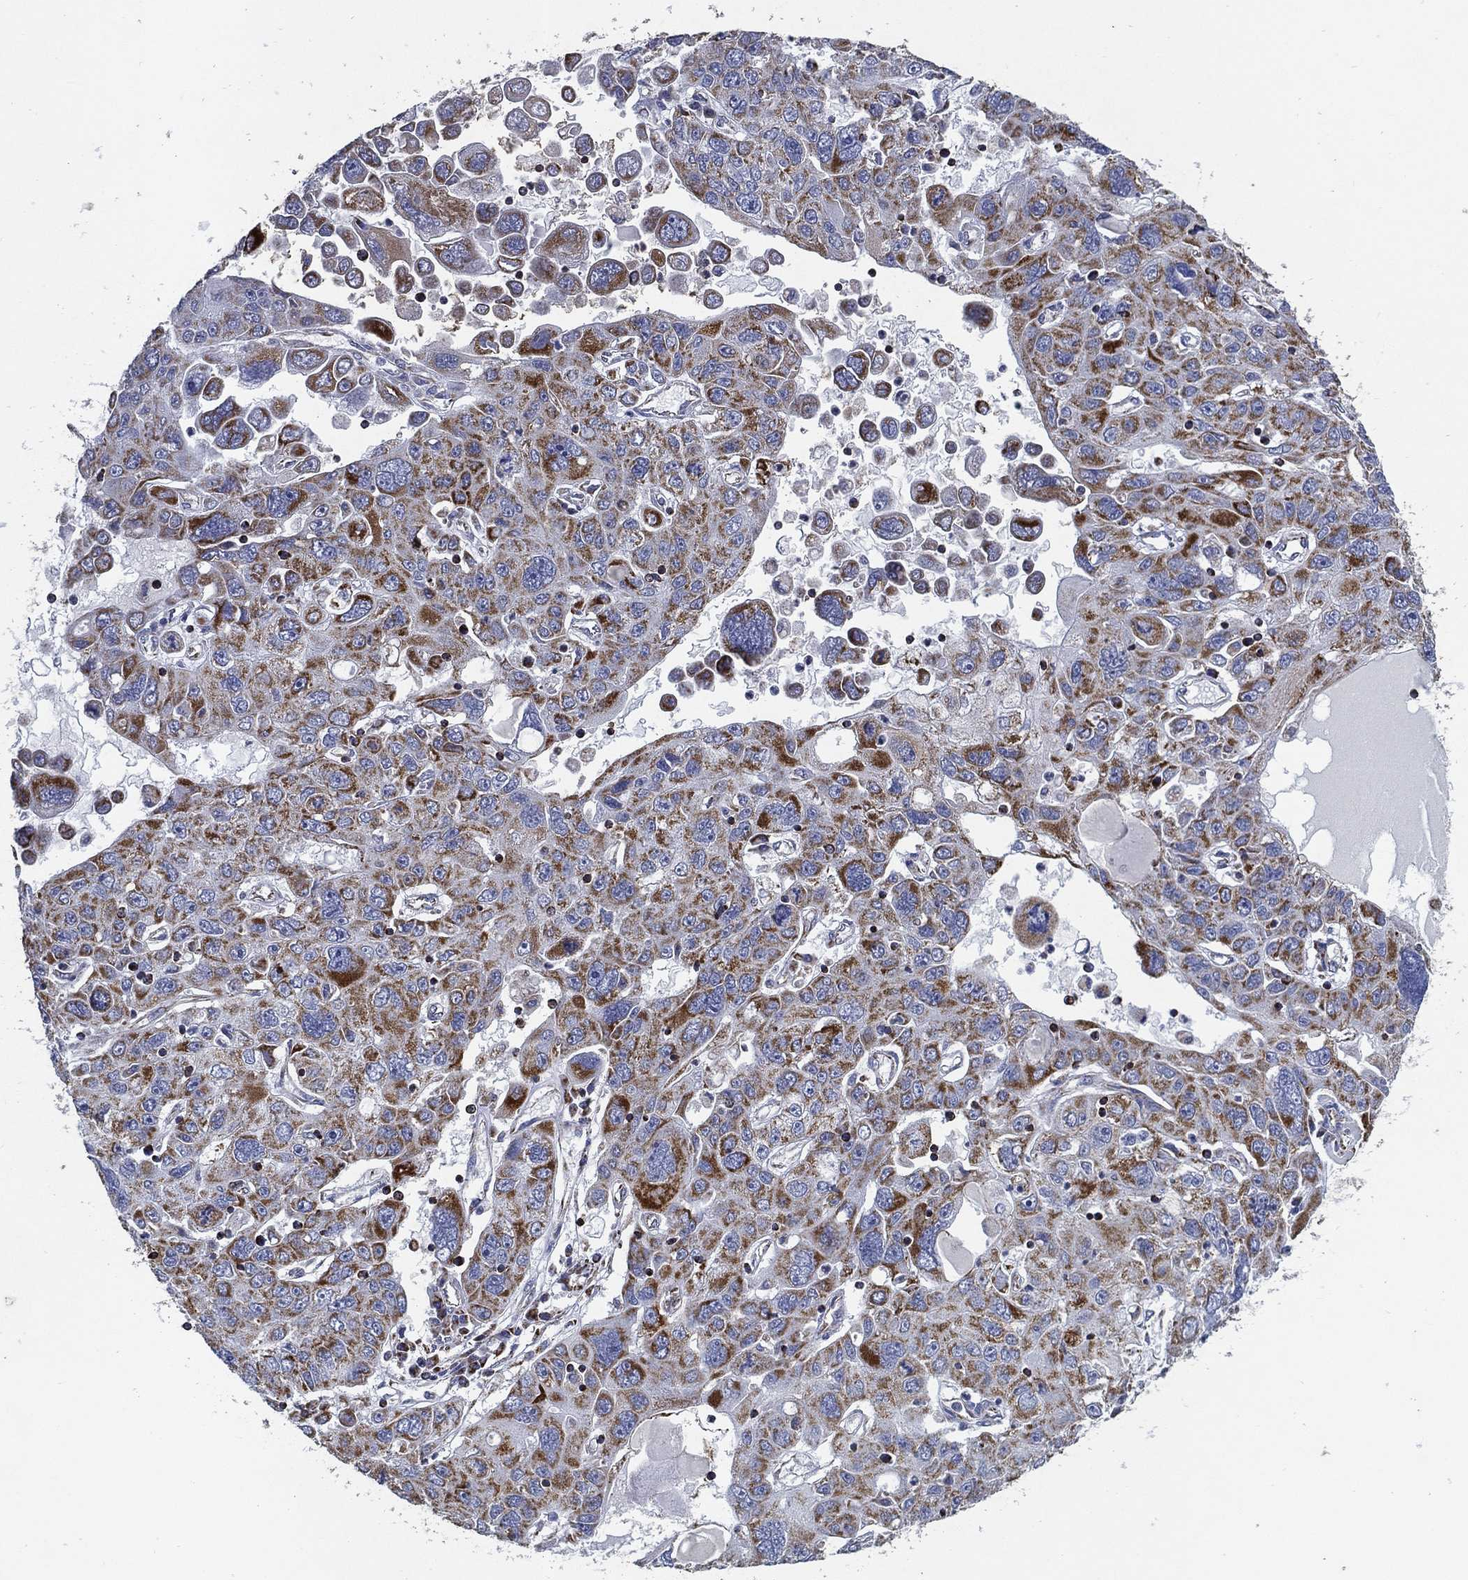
{"staining": {"intensity": "moderate", "quantity": ">75%", "location": "cytoplasmic/membranous"}, "tissue": "stomach cancer", "cell_type": "Tumor cells", "image_type": "cancer", "snomed": [{"axis": "morphology", "description": "Adenocarcinoma, NOS"}, {"axis": "topography", "description": "Stomach"}], "caption": "Protein staining of stomach cancer tissue shows moderate cytoplasmic/membranous positivity in approximately >75% of tumor cells. (DAB (3,3'-diaminobenzidine) IHC, brown staining for protein, blue staining for nuclei).", "gene": "SFXN1", "patient": {"sex": "male", "age": 56}}